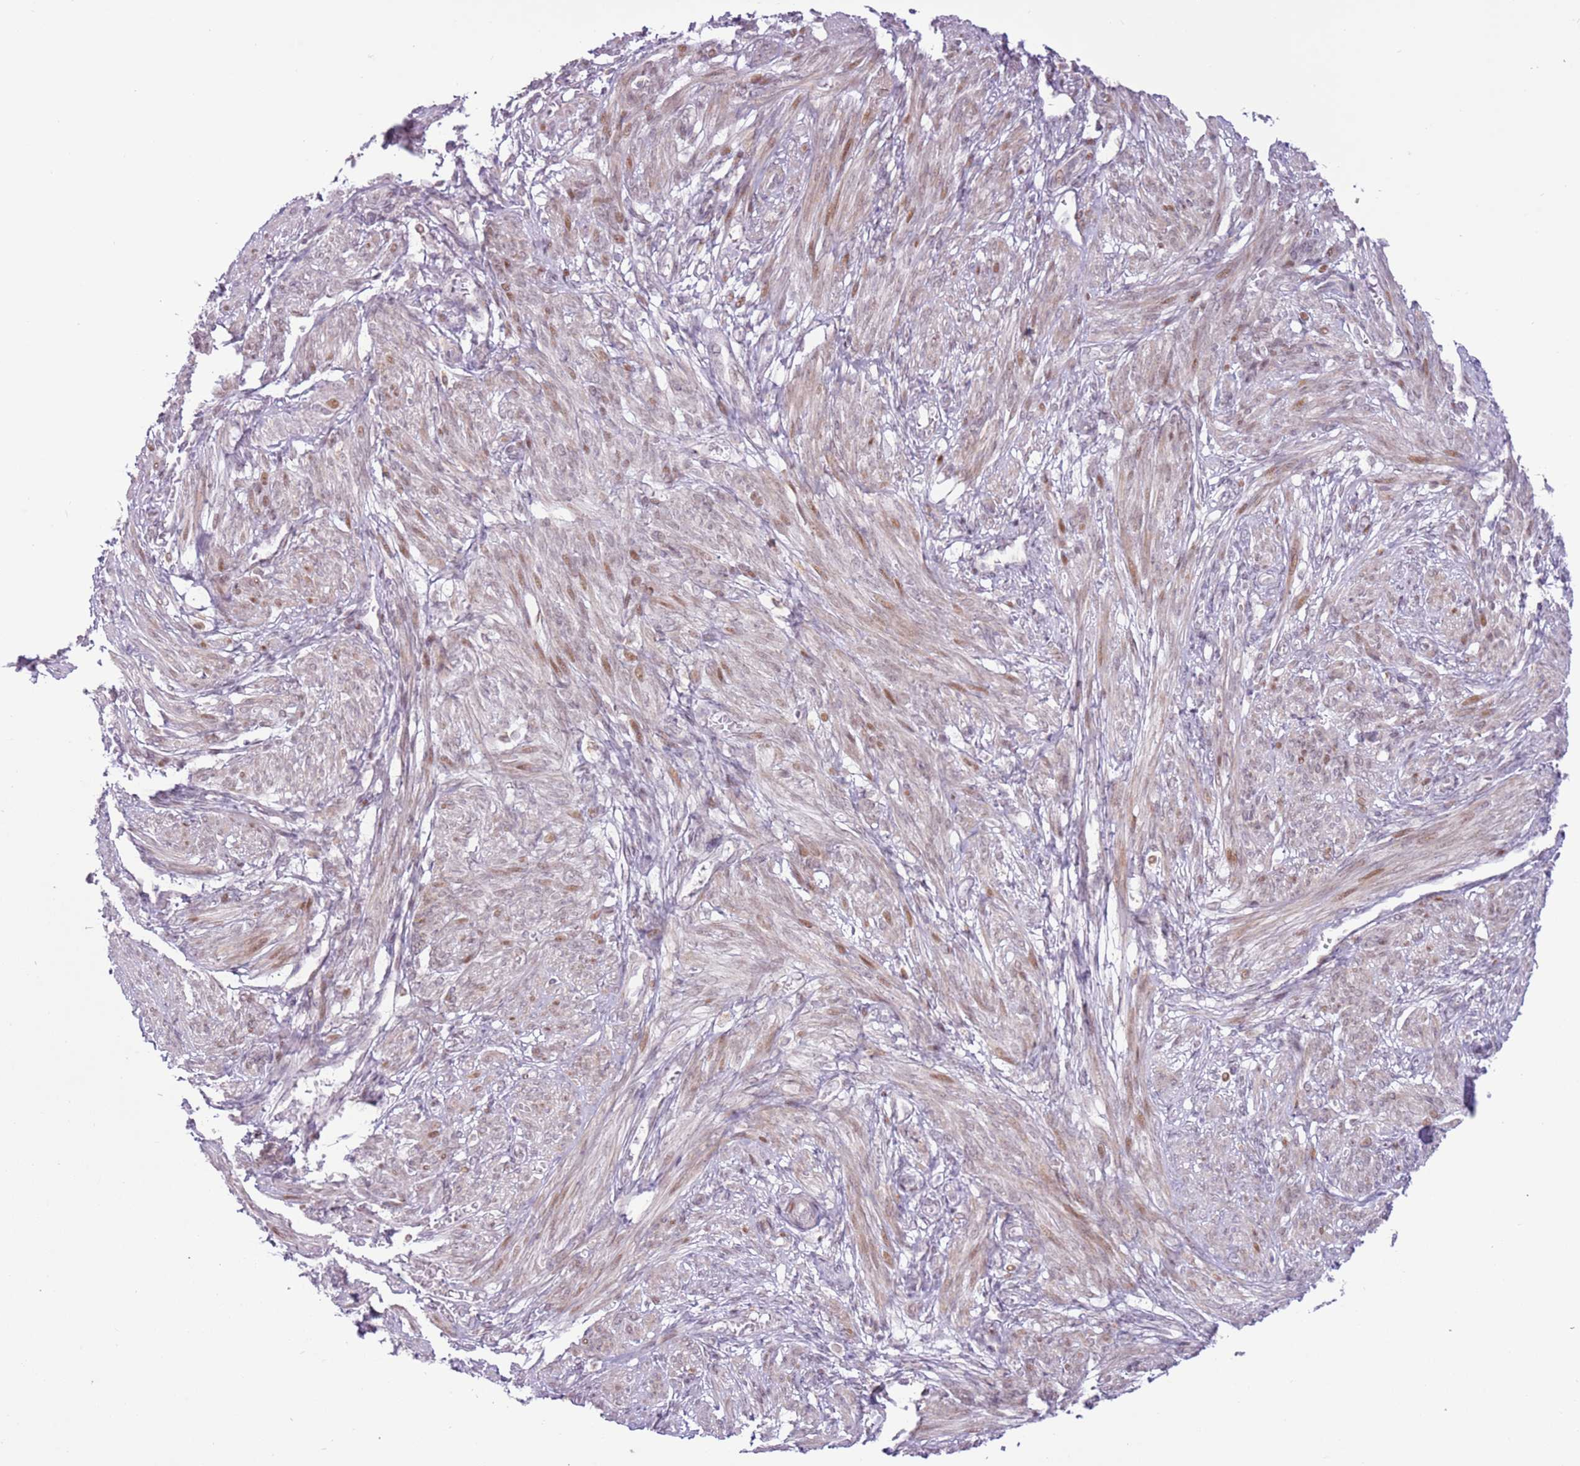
{"staining": {"intensity": "moderate", "quantity": "<25%", "location": "nuclear"}, "tissue": "smooth muscle", "cell_type": "Smooth muscle cells", "image_type": "normal", "snomed": [{"axis": "morphology", "description": "Normal tissue, NOS"}, {"axis": "topography", "description": "Smooth muscle"}], "caption": "Immunohistochemical staining of normal smooth muscle displays <25% levels of moderate nuclear protein expression in approximately <25% of smooth muscle cells.", "gene": "MLLT11", "patient": {"sex": "female", "age": 39}}